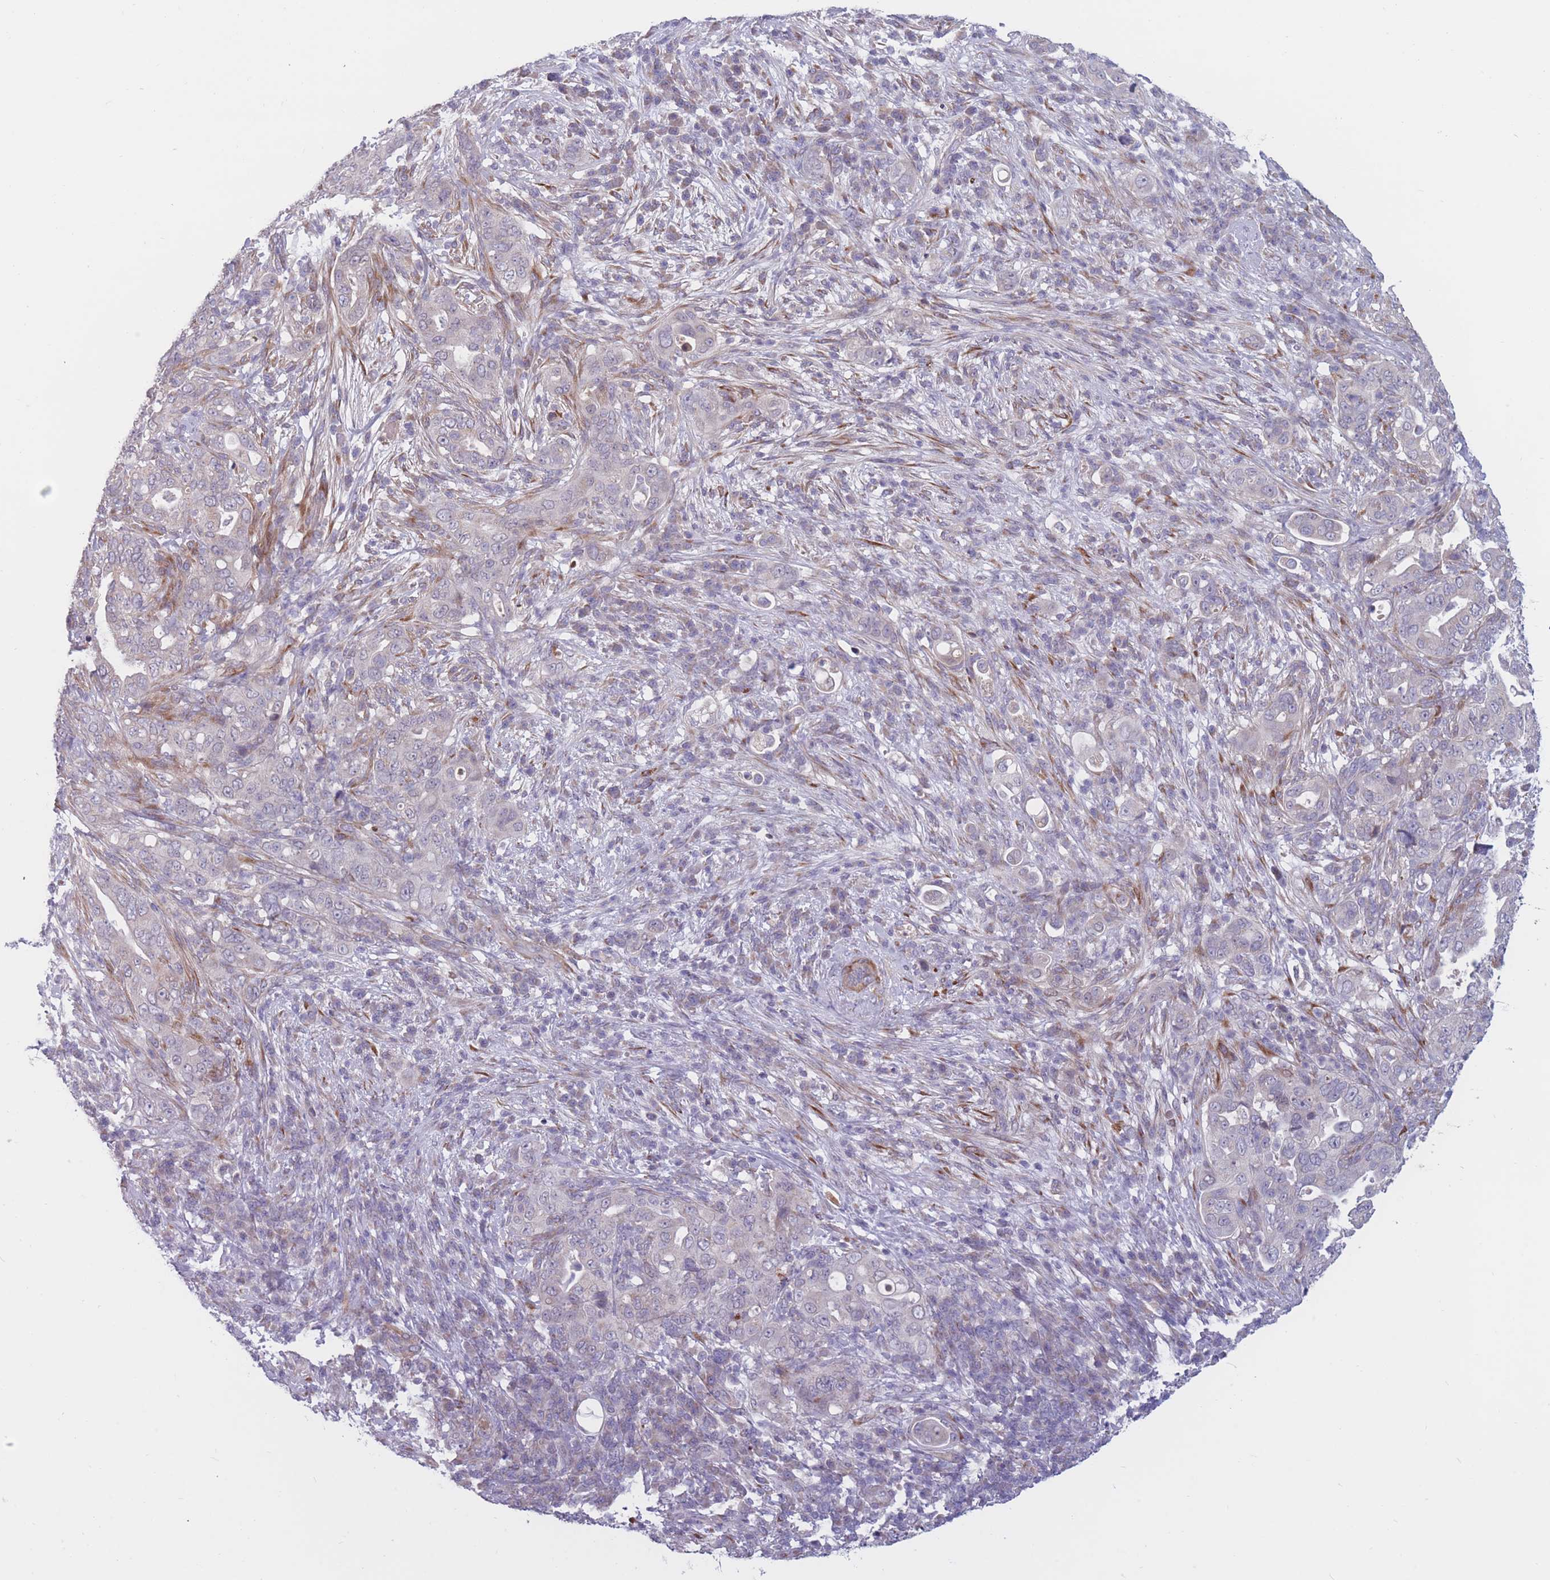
{"staining": {"intensity": "negative", "quantity": "none", "location": "none"}, "tissue": "pancreatic cancer", "cell_type": "Tumor cells", "image_type": "cancer", "snomed": [{"axis": "morphology", "description": "Adenocarcinoma, NOS"}, {"axis": "topography", "description": "Pancreas"}], "caption": "This is a image of immunohistochemistry staining of pancreatic adenocarcinoma, which shows no expression in tumor cells. (Brightfield microscopy of DAB IHC at high magnification).", "gene": "CCNQ", "patient": {"sex": "female", "age": 63}}